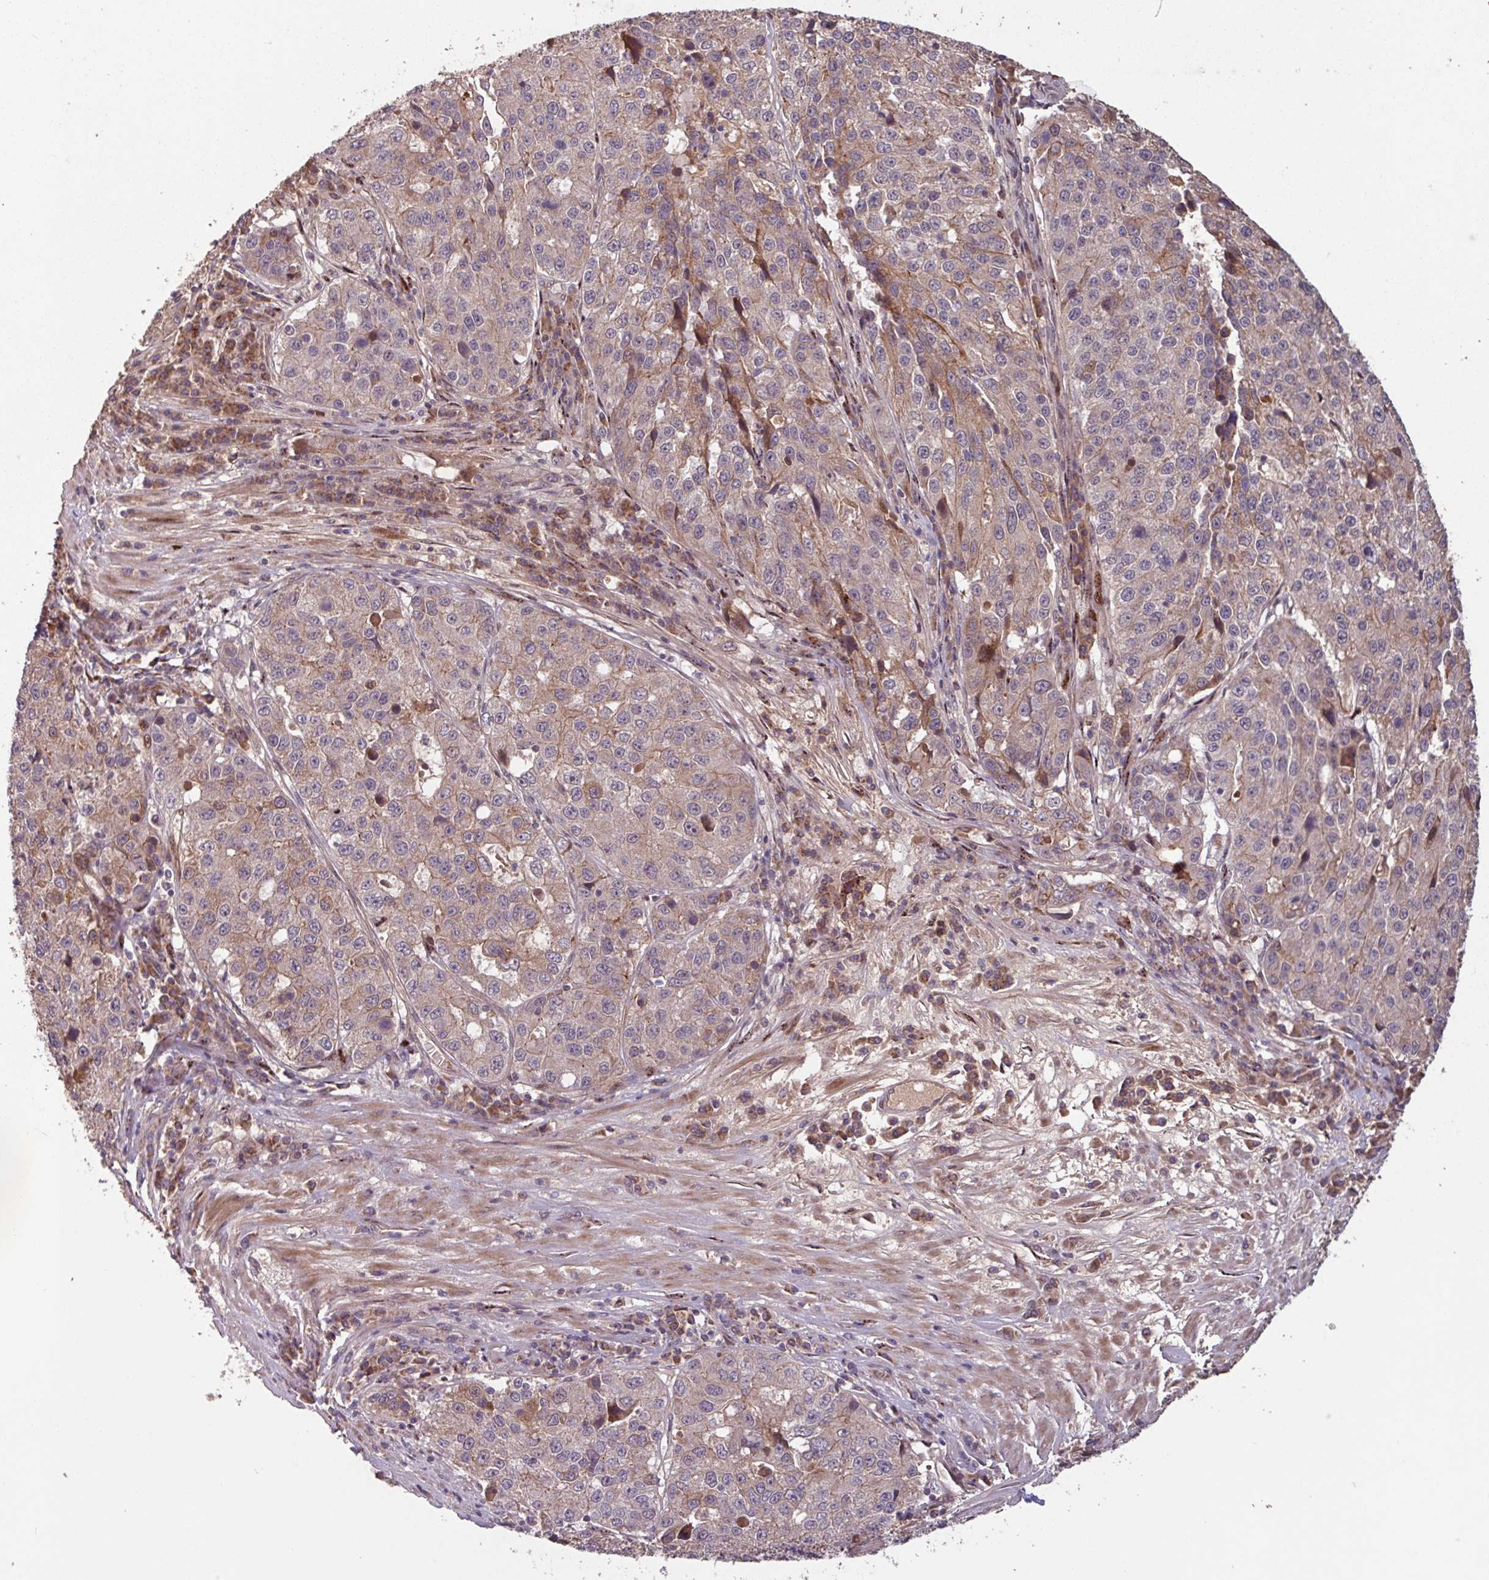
{"staining": {"intensity": "weak", "quantity": "25%-75%", "location": "cytoplasmic/membranous"}, "tissue": "stomach cancer", "cell_type": "Tumor cells", "image_type": "cancer", "snomed": [{"axis": "morphology", "description": "Adenocarcinoma, NOS"}, {"axis": "topography", "description": "Stomach"}], "caption": "Brown immunohistochemical staining in human stomach adenocarcinoma reveals weak cytoplasmic/membranous staining in approximately 25%-75% of tumor cells. The protein is shown in brown color, while the nuclei are stained blue.", "gene": "TMEM88", "patient": {"sex": "male", "age": 71}}